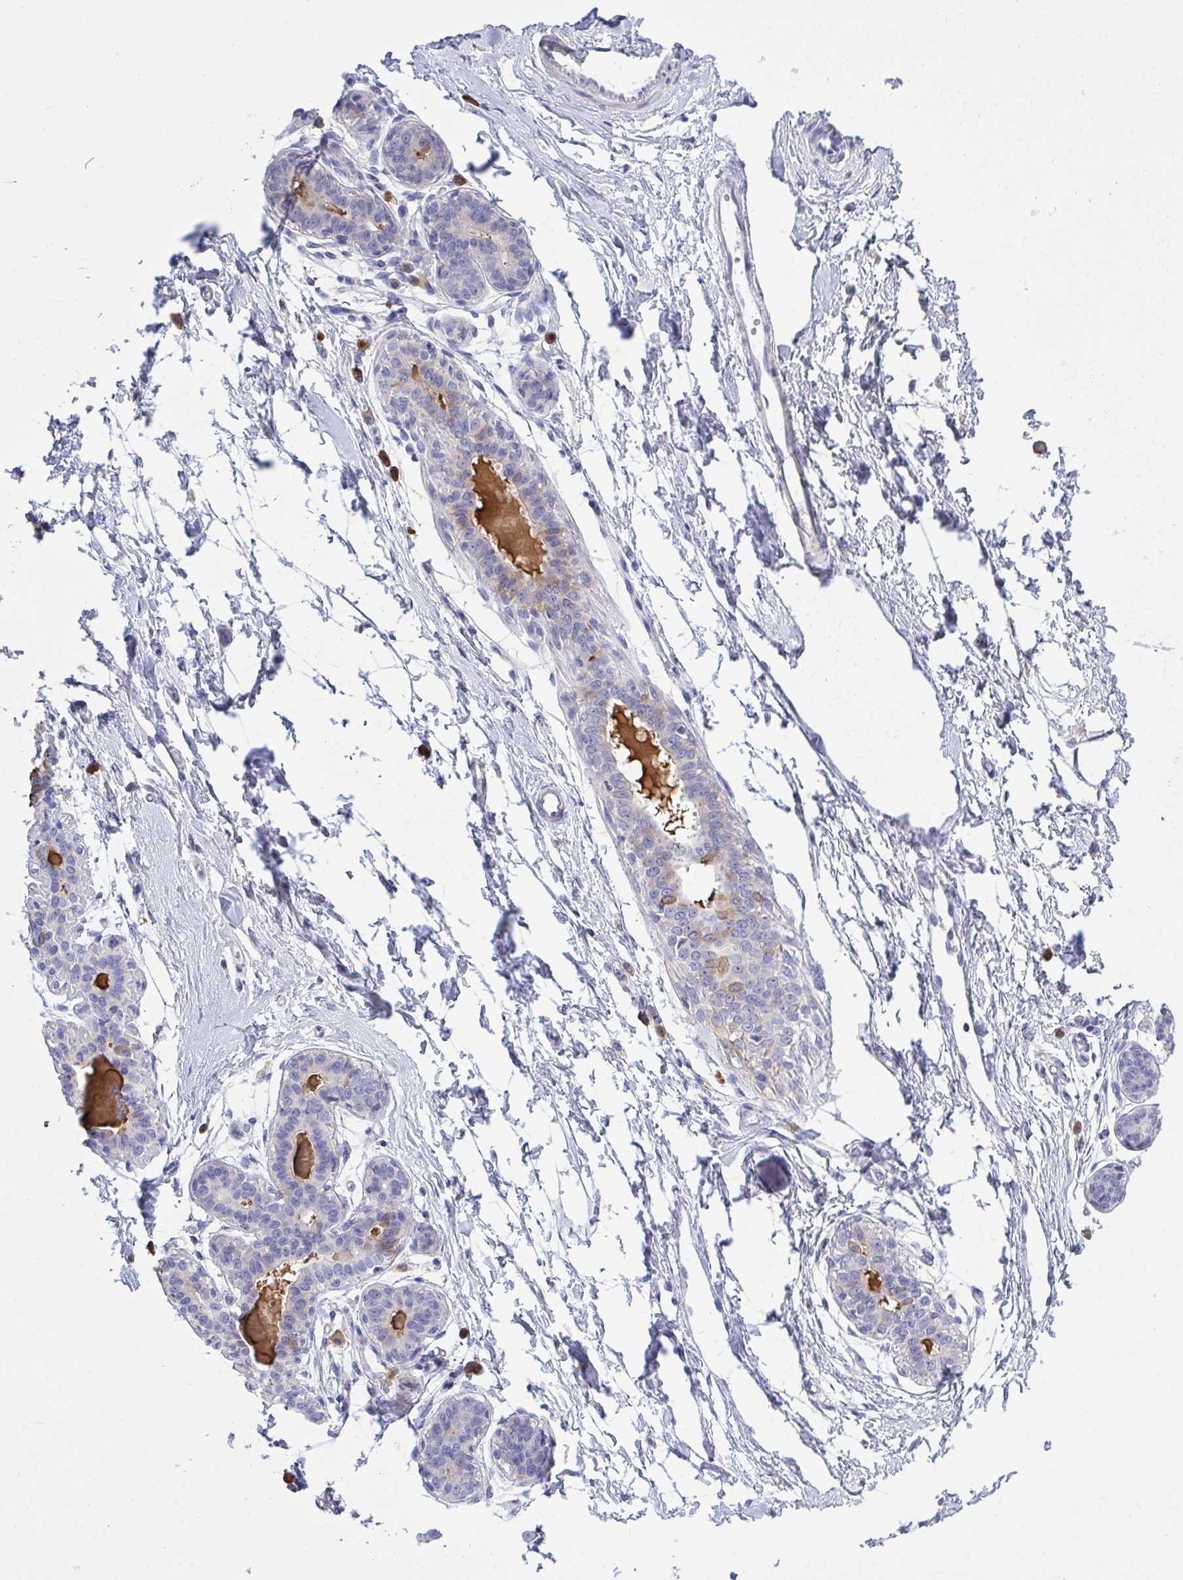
{"staining": {"intensity": "negative", "quantity": "none", "location": "none"}, "tissue": "breast", "cell_type": "Adipocytes", "image_type": "normal", "snomed": [{"axis": "morphology", "description": "Normal tissue, NOS"}, {"axis": "topography", "description": "Breast"}], "caption": "Photomicrograph shows no significant protein staining in adipocytes of unremarkable breast. (DAB immunohistochemistry (IHC) visualized using brightfield microscopy, high magnification).", "gene": "LRRC58", "patient": {"sex": "female", "age": 45}}